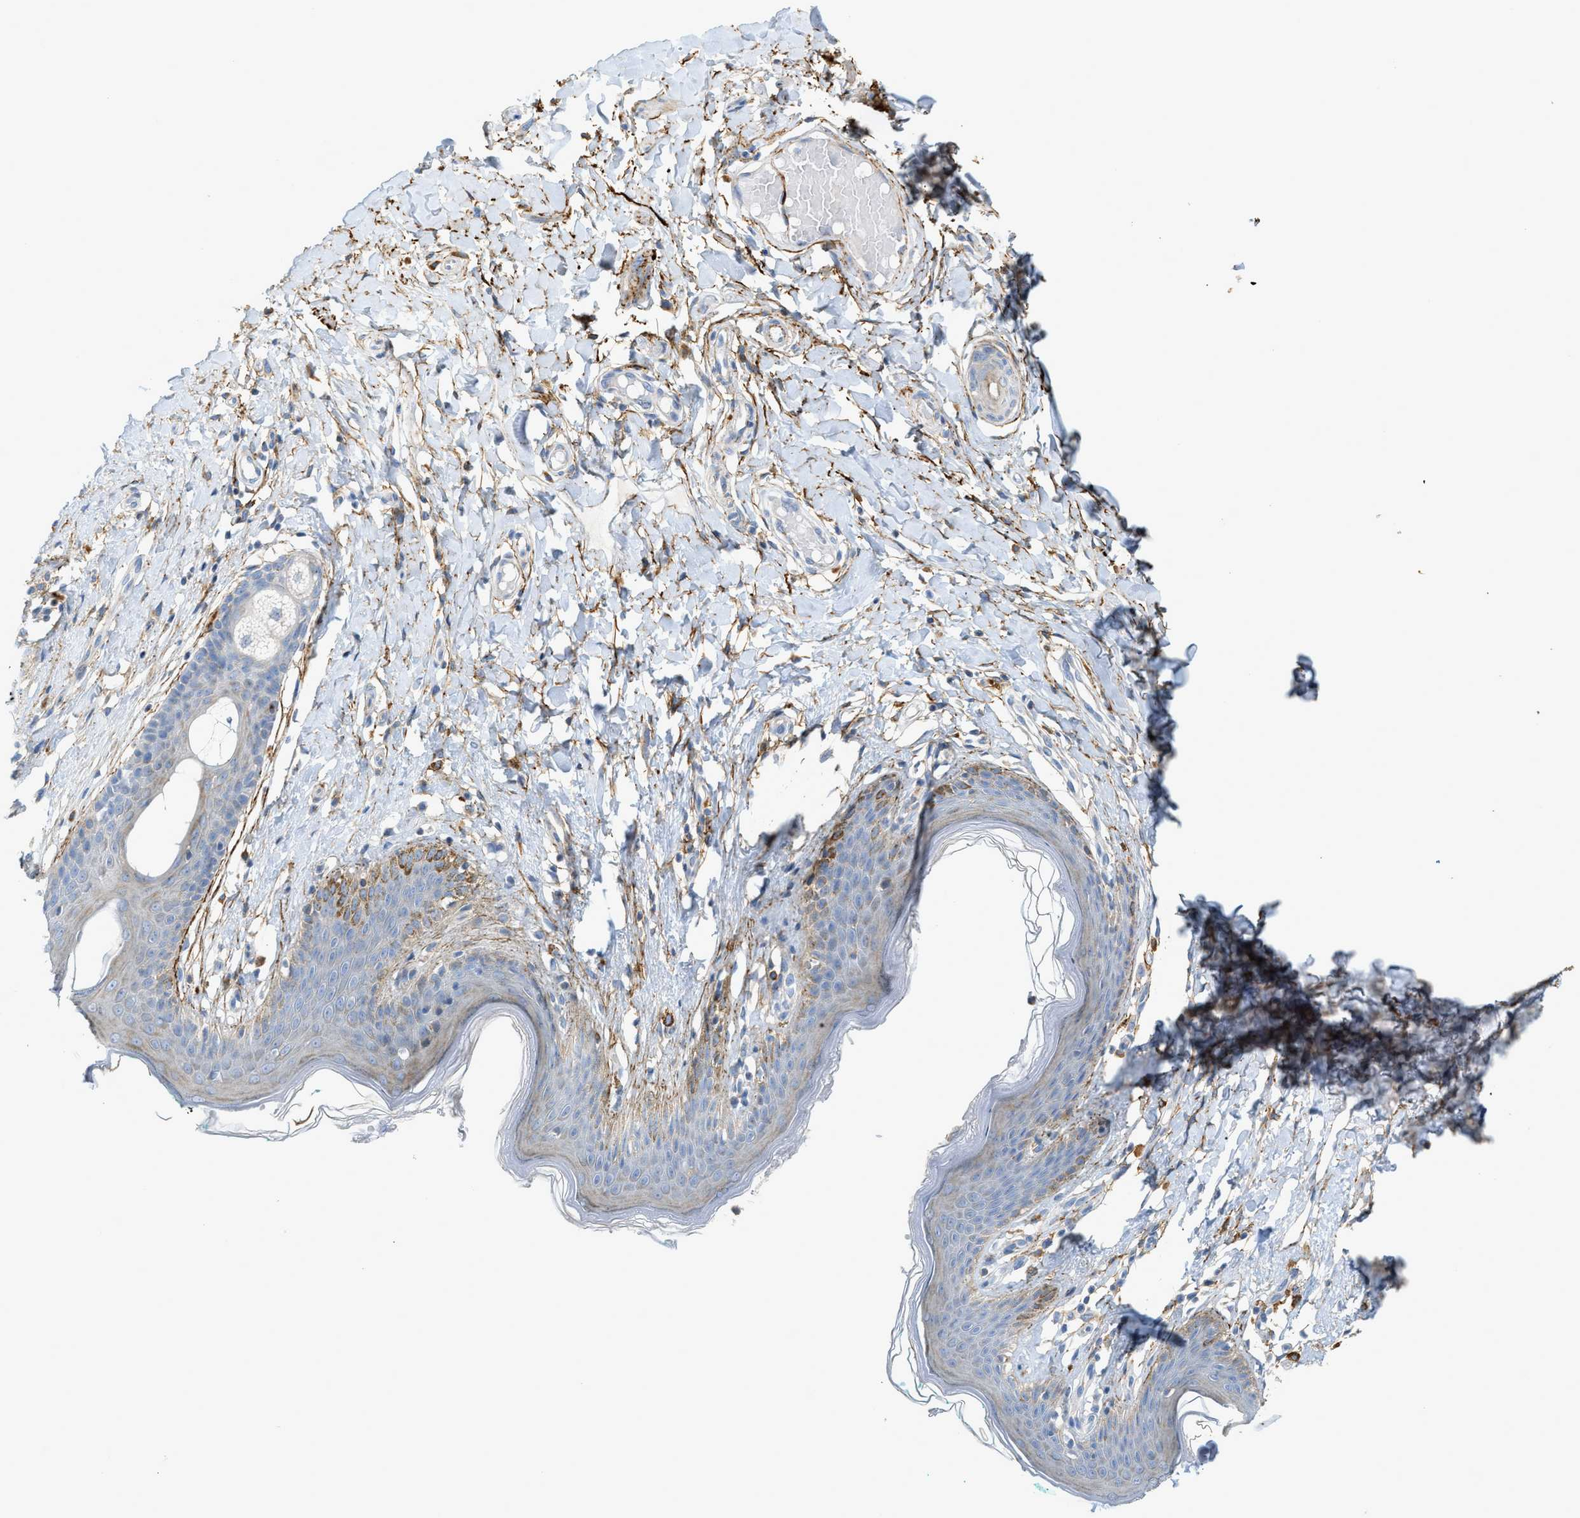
{"staining": {"intensity": "moderate", "quantity": "<25%", "location": "cytoplasmic/membranous"}, "tissue": "skin", "cell_type": "Epidermal cells", "image_type": "normal", "snomed": [{"axis": "morphology", "description": "Normal tissue, NOS"}, {"axis": "topography", "description": "Vulva"}], "caption": "The immunohistochemical stain labels moderate cytoplasmic/membranous positivity in epidermal cells of unremarkable skin. Ihc stains the protein of interest in brown and the nuclei are stained blue.", "gene": "LMBRD1", "patient": {"sex": "female", "age": 66}}